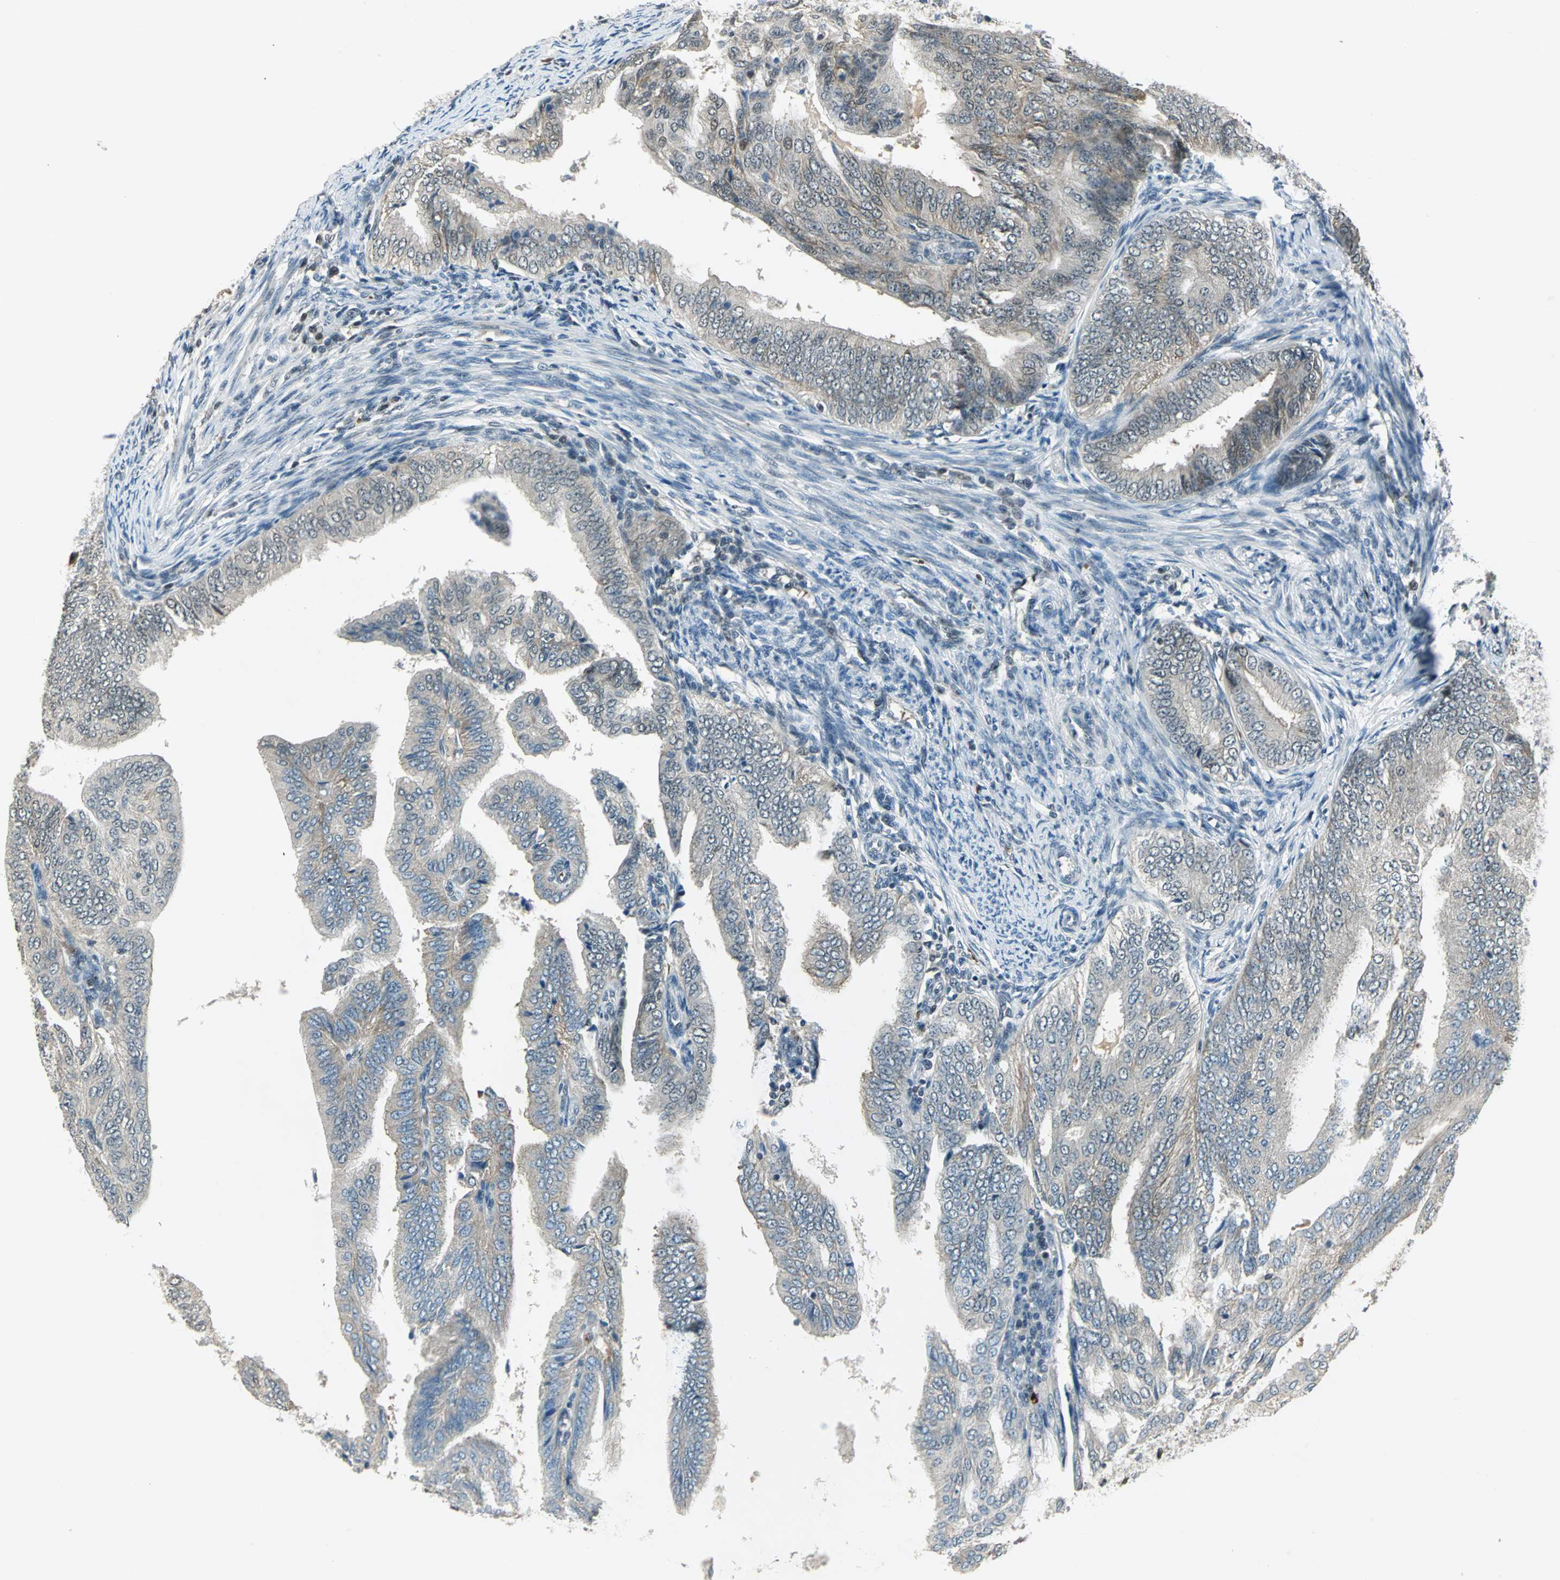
{"staining": {"intensity": "weak", "quantity": "<25%", "location": "cytoplasmic/membranous"}, "tissue": "endometrial cancer", "cell_type": "Tumor cells", "image_type": "cancer", "snomed": [{"axis": "morphology", "description": "Adenocarcinoma, NOS"}, {"axis": "topography", "description": "Endometrium"}], "caption": "Tumor cells are negative for protein expression in human adenocarcinoma (endometrial). The staining was performed using DAB to visualize the protein expression in brown, while the nuclei were stained in blue with hematoxylin (Magnification: 20x).", "gene": "RAD17", "patient": {"sex": "female", "age": 58}}